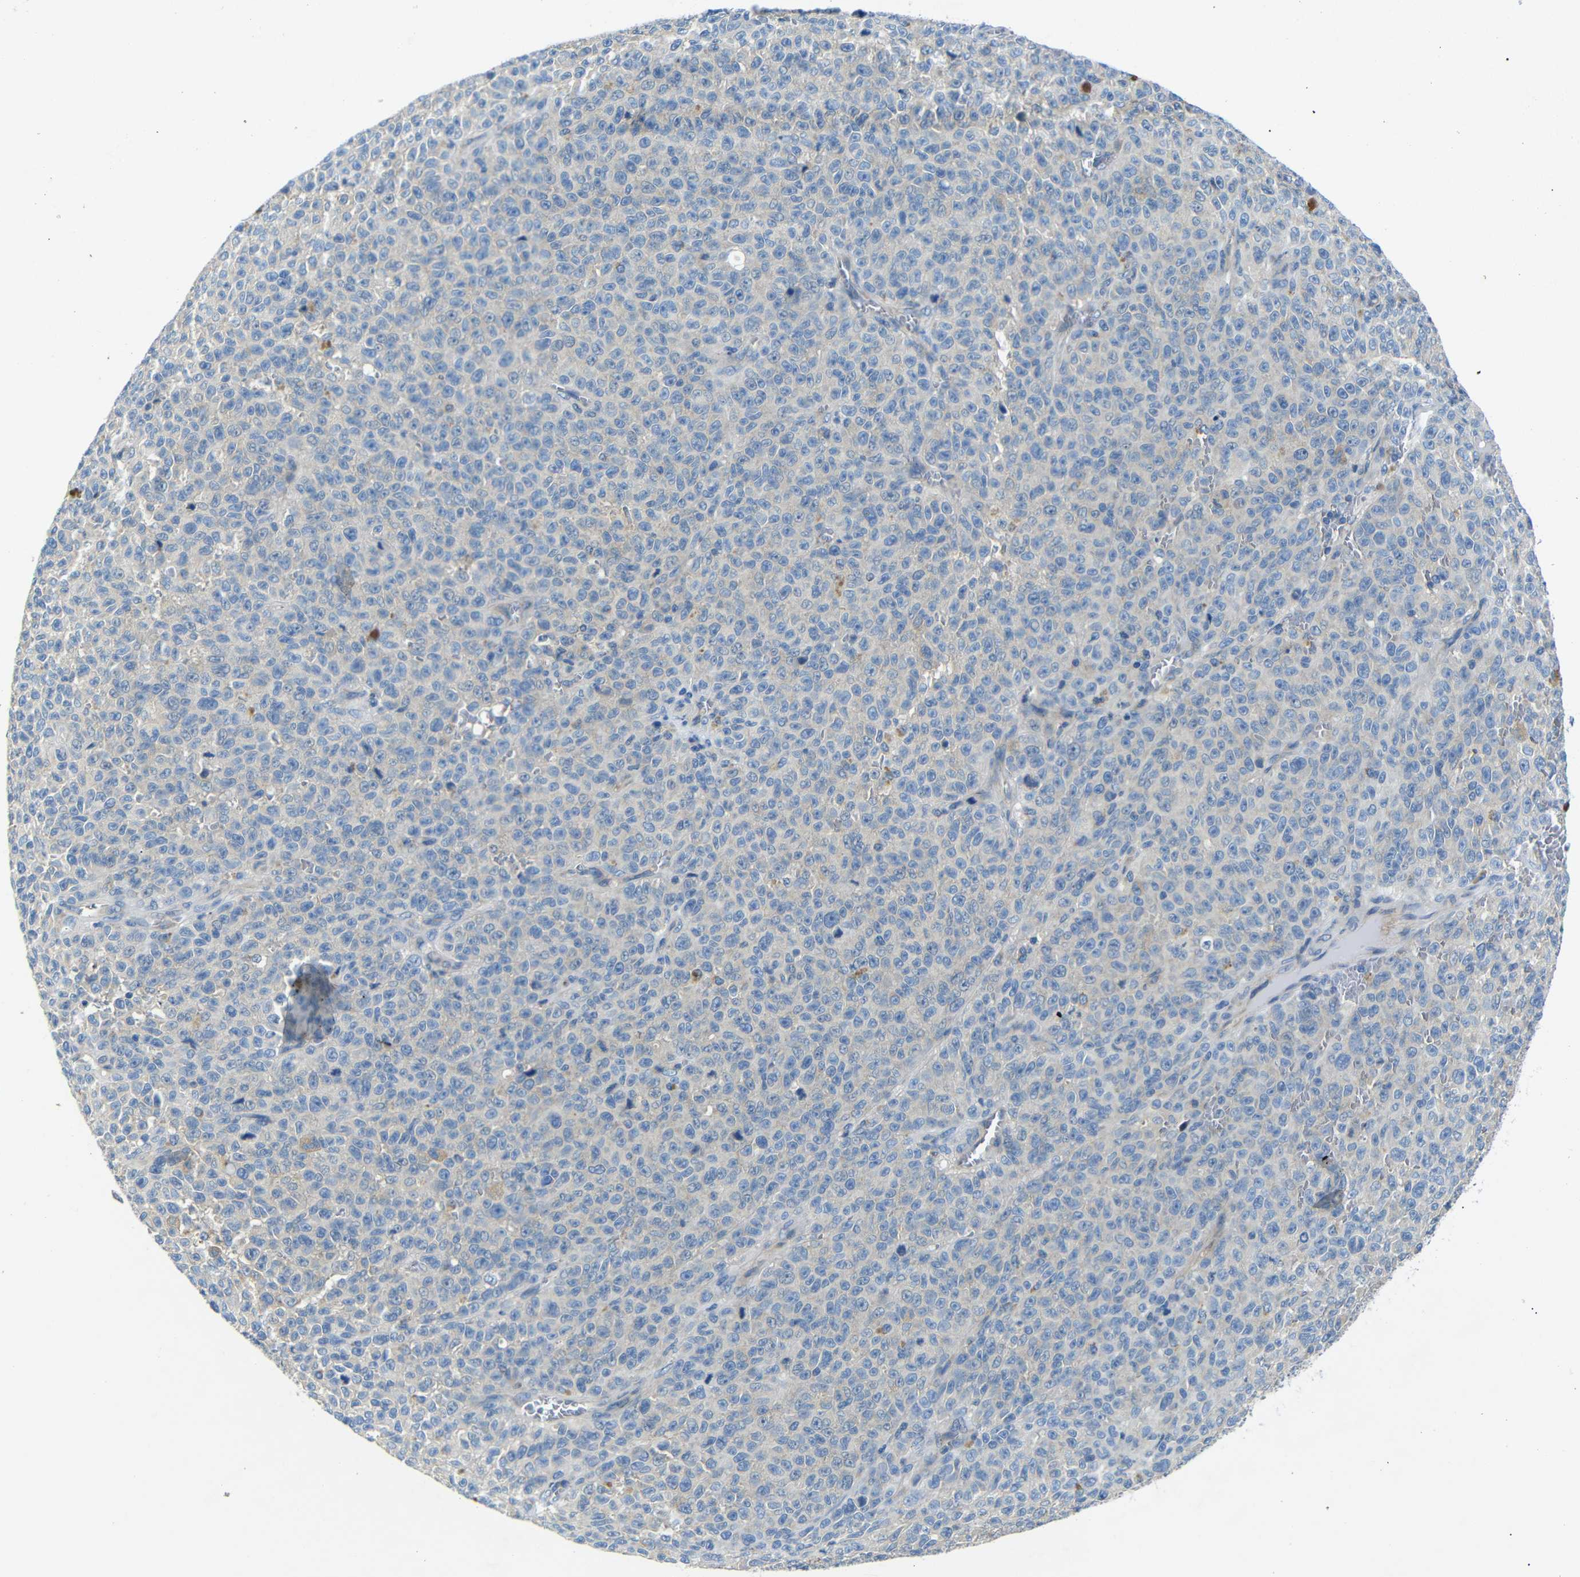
{"staining": {"intensity": "negative", "quantity": "none", "location": "none"}, "tissue": "melanoma", "cell_type": "Tumor cells", "image_type": "cancer", "snomed": [{"axis": "morphology", "description": "Malignant melanoma, NOS"}, {"axis": "topography", "description": "Skin"}], "caption": "A high-resolution micrograph shows IHC staining of melanoma, which demonstrates no significant positivity in tumor cells.", "gene": "DCP1A", "patient": {"sex": "female", "age": 82}}